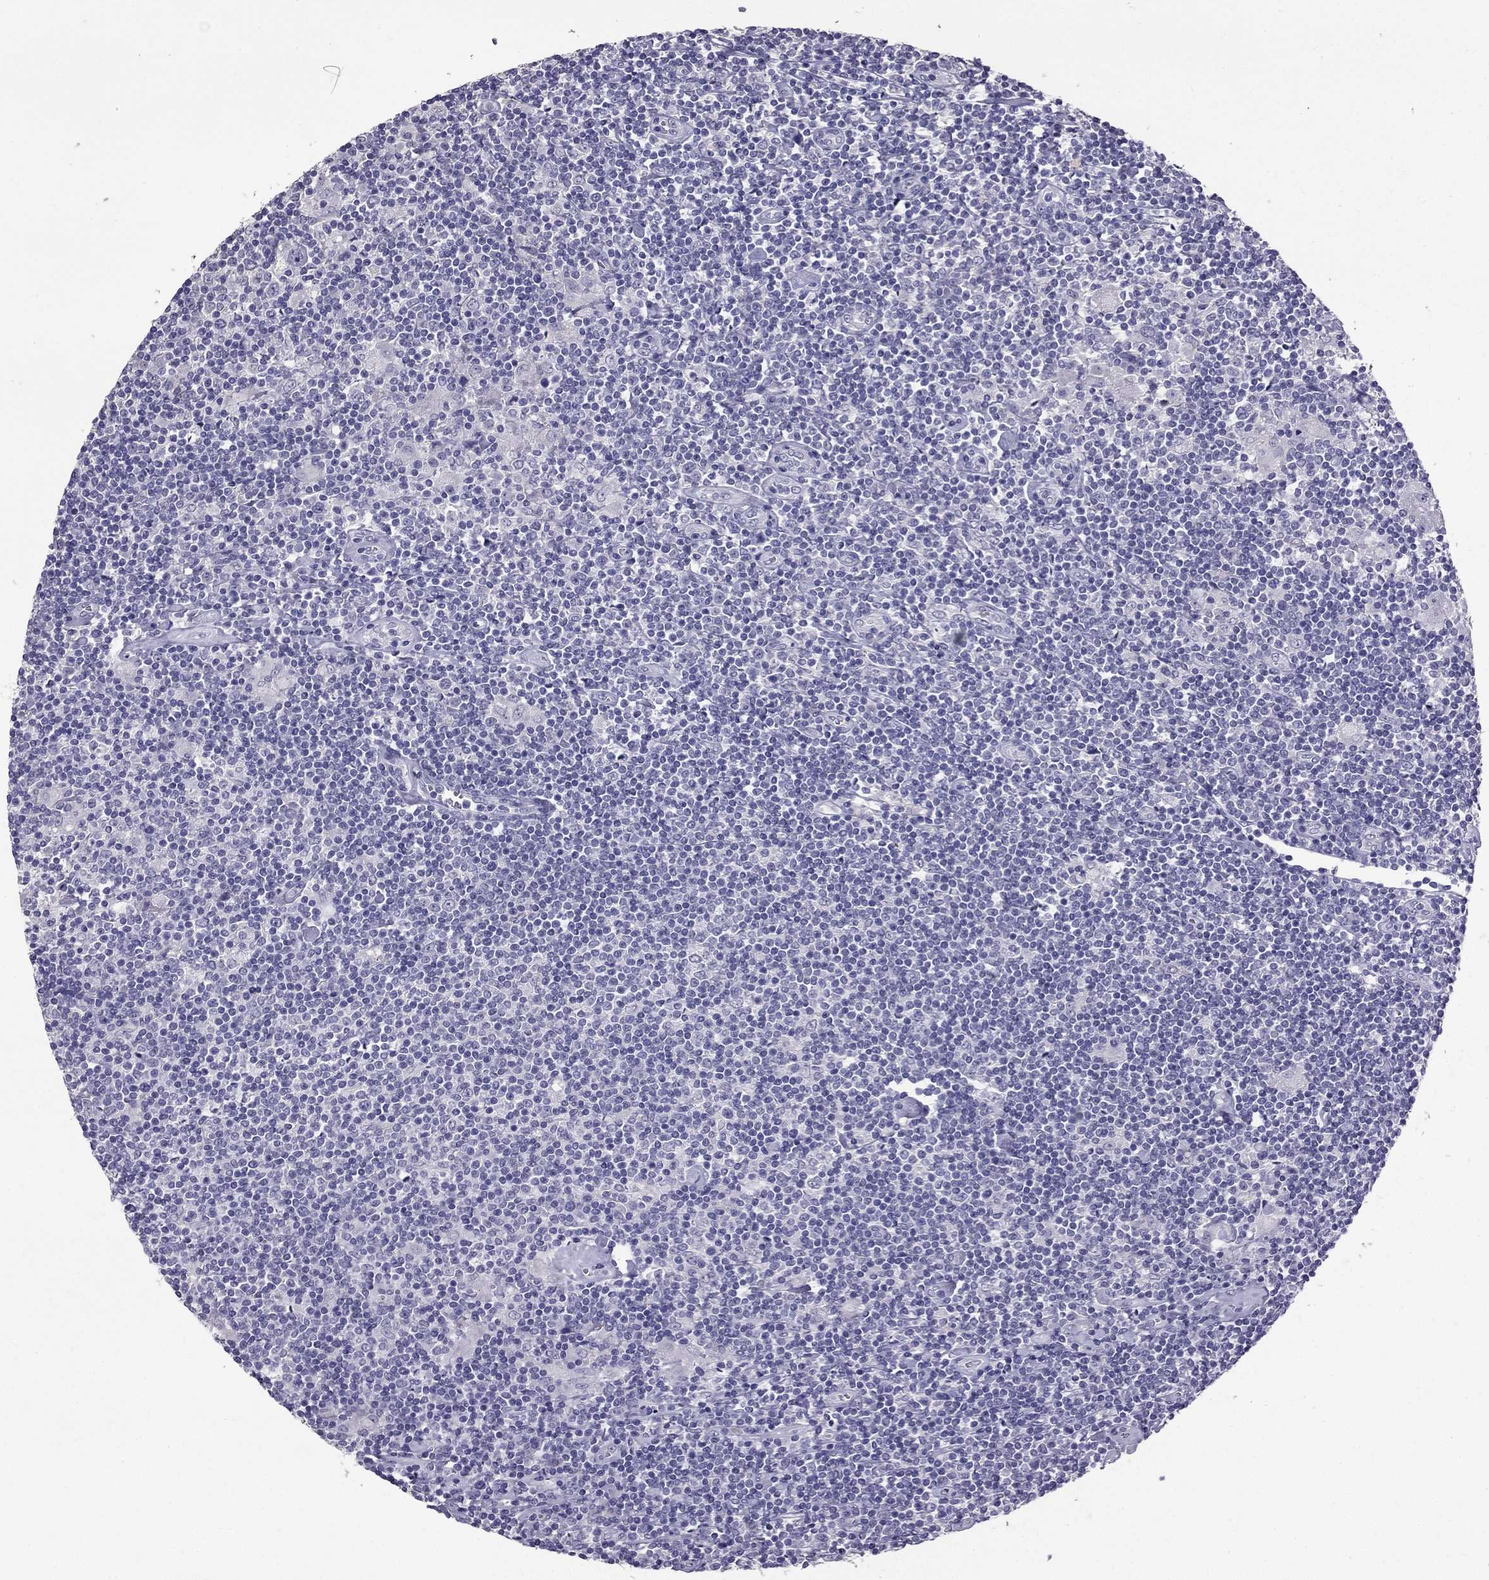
{"staining": {"intensity": "negative", "quantity": "none", "location": "none"}, "tissue": "lymphoma", "cell_type": "Tumor cells", "image_type": "cancer", "snomed": [{"axis": "morphology", "description": "Hodgkin's disease, NOS"}, {"axis": "topography", "description": "Lymph node"}], "caption": "Photomicrograph shows no protein expression in tumor cells of lymphoma tissue.", "gene": "SCG5", "patient": {"sex": "male", "age": 40}}